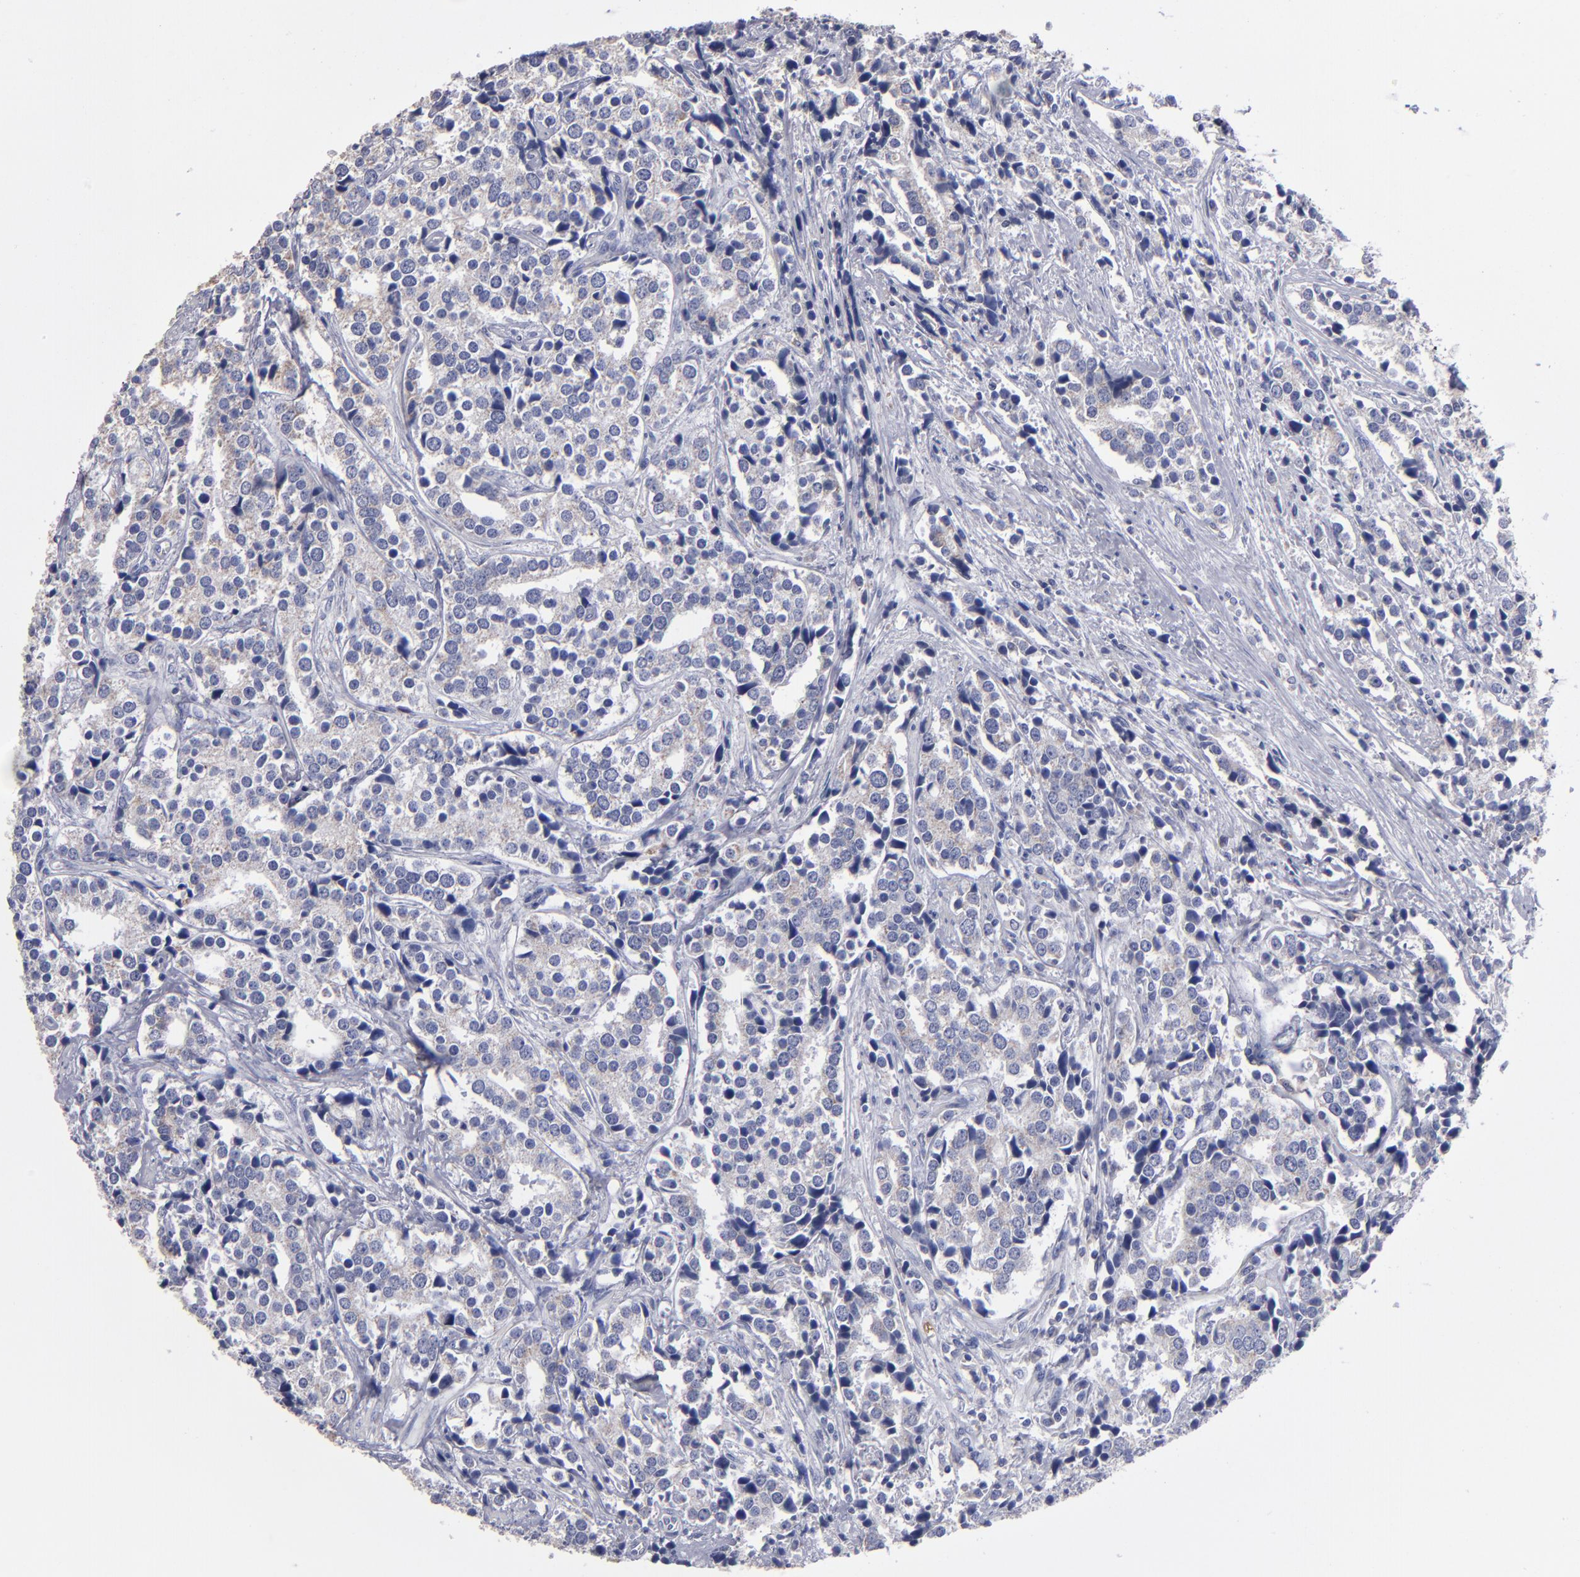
{"staining": {"intensity": "weak", "quantity": ">75%", "location": "cytoplasmic/membranous"}, "tissue": "prostate cancer", "cell_type": "Tumor cells", "image_type": "cancer", "snomed": [{"axis": "morphology", "description": "Adenocarcinoma, High grade"}, {"axis": "topography", "description": "Prostate"}], "caption": "IHC photomicrograph of human prostate adenocarcinoma (high-grade) stained for a protein (brown), which reveals low levels of weak cytoplasmic/membranous positivity in approximately >75% of tumor cells.", "gene": "FGR", "patient": {"sex": "male", "age": 71}}